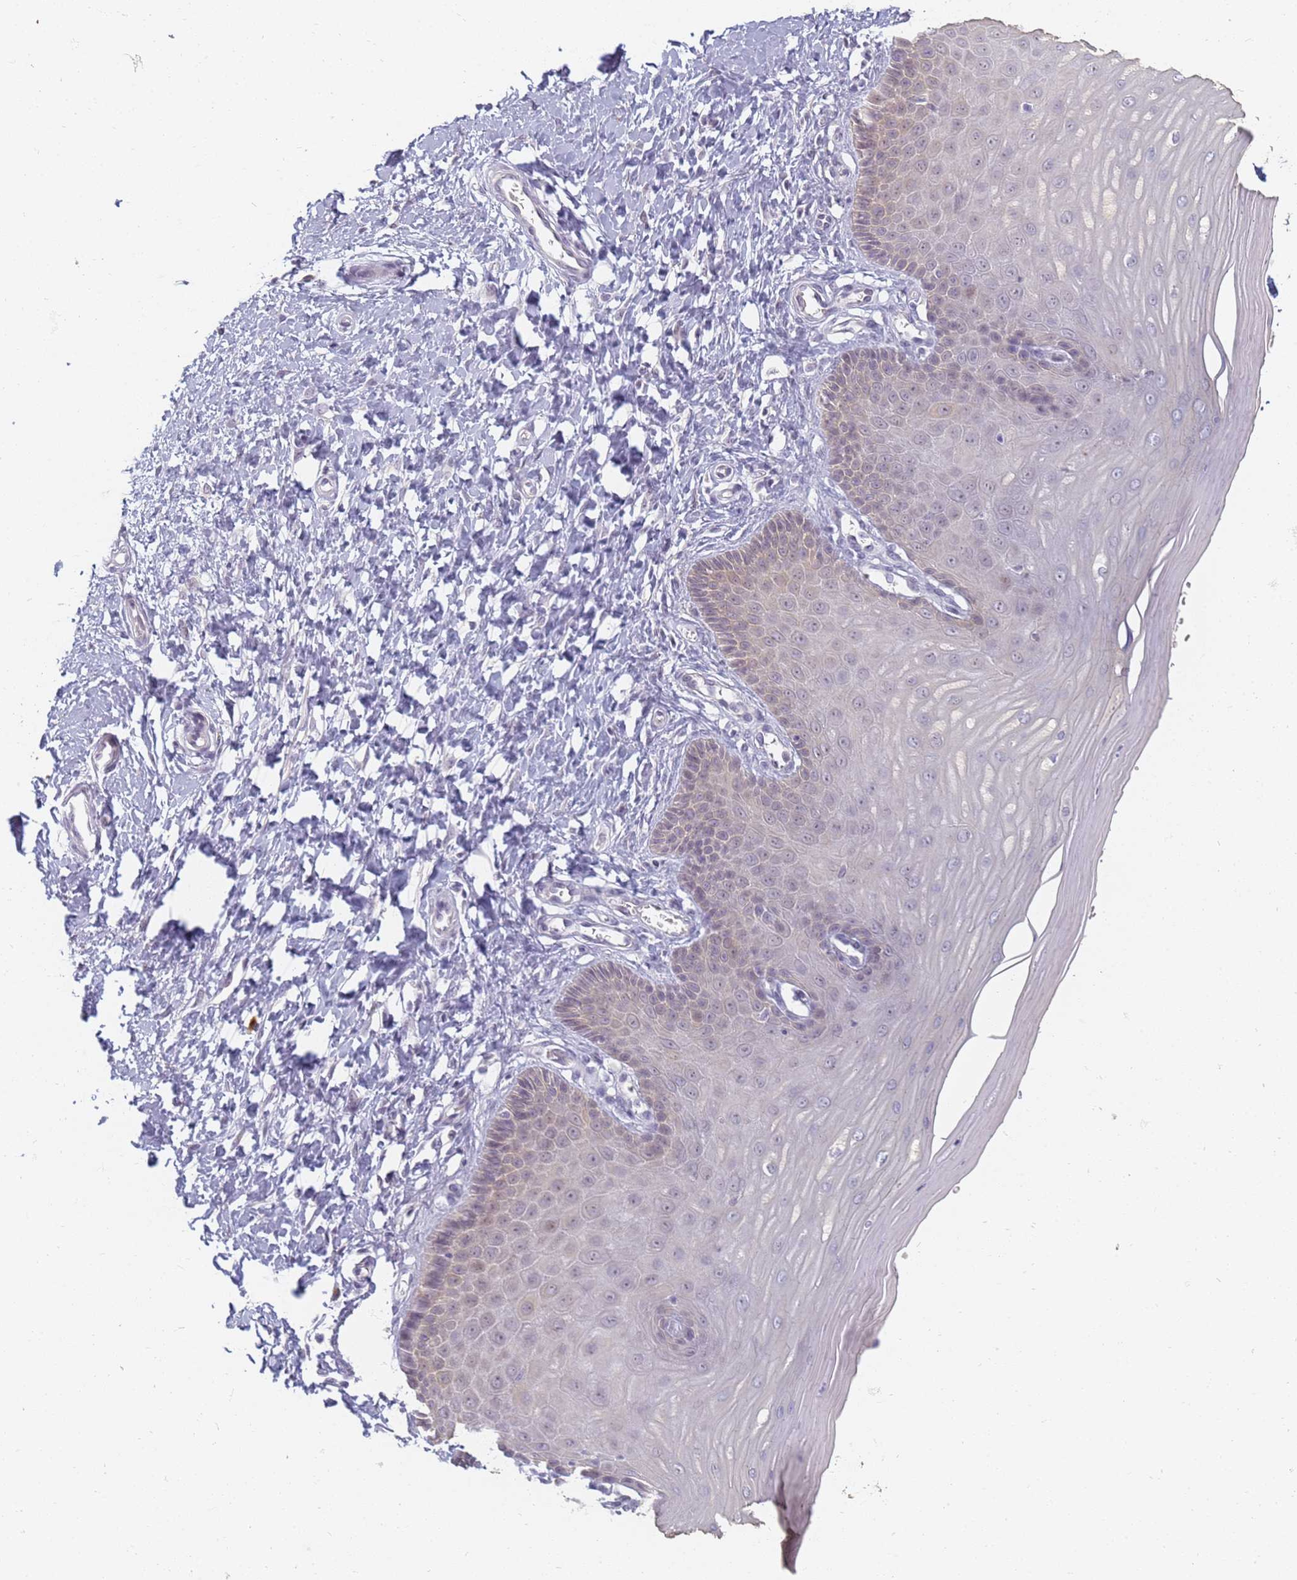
{"staining": {"intensity": "negative", "quantity": "none", "location": "none"}, "tissue": "cervix", "cell_type": "Glandular cells", "image_type": "normal", "snomed": [{"axis": "morphology", "description": "Normal tissue, NOS"}, {"axis": "topography", "description": "Cervix"}], "caption": "This is an IHC histopathology image of normal cervix. There is no staining in glandular cells.", "gene": "SLC38A9", "patient": {"sex": "female", "age": 55}}